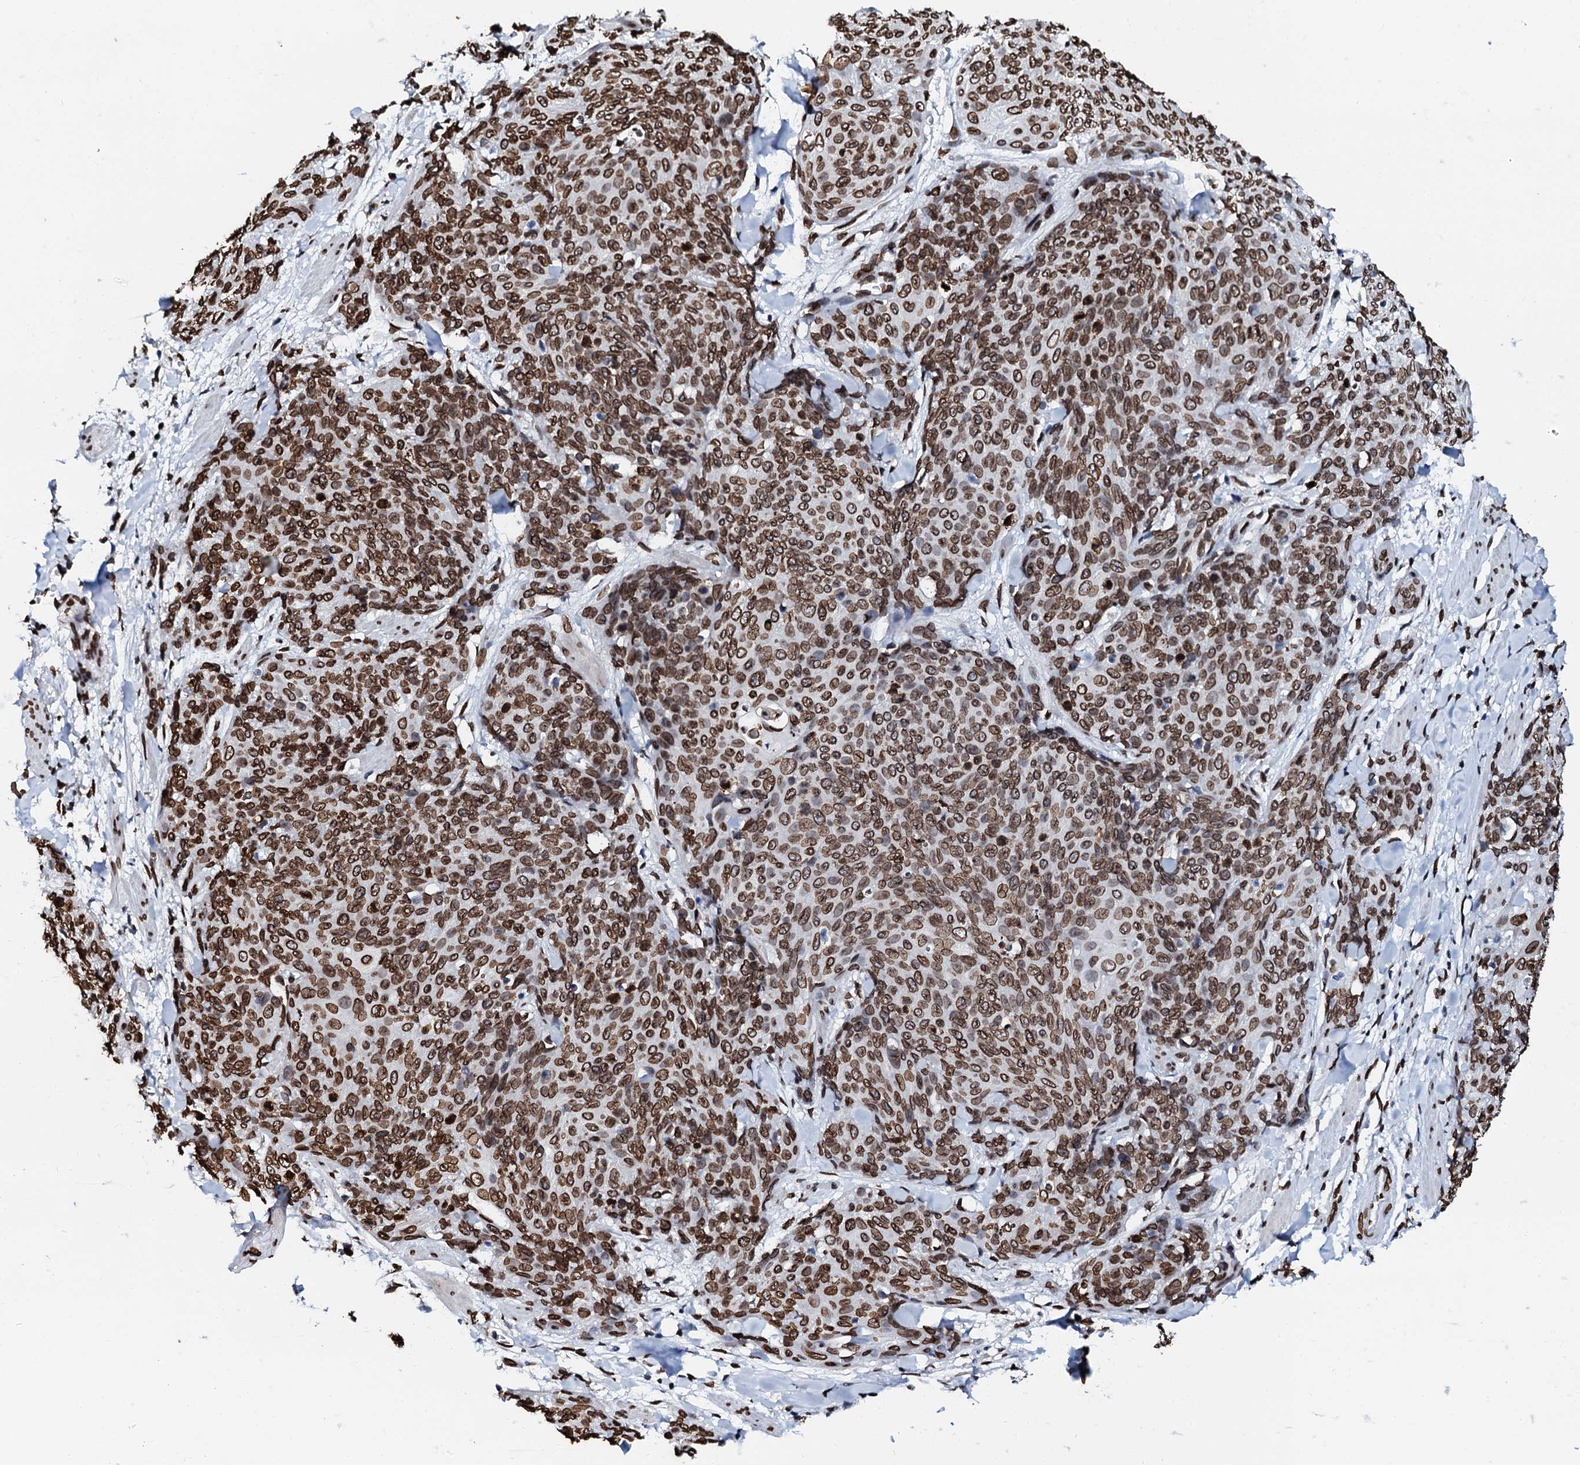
{"staining": {"intensity": "strong", "quantity": ">75%", "location": "cytoplasmic/membranous,nuclear"}, "tissue": "skin cancer", "cell_type": "Tumor cells", "image_type": "cancer", "snomed": [{"axis": "morphology", "description": "Squamous cell carcinoma, NOS"}, {"axis": "topography", "description": "Skin"}, {"axis": "topography", "description": "Vulva"}], "caption": "The image displays immunohistochemical staining of squamous cell carcinoma (skin). There is strong cytoplasmic/membranous and nuclear staining is identified in approximately >75% of tumor cells.", "gene": "KATNAL2", "patient": {"sex": "female", "age": 85}}